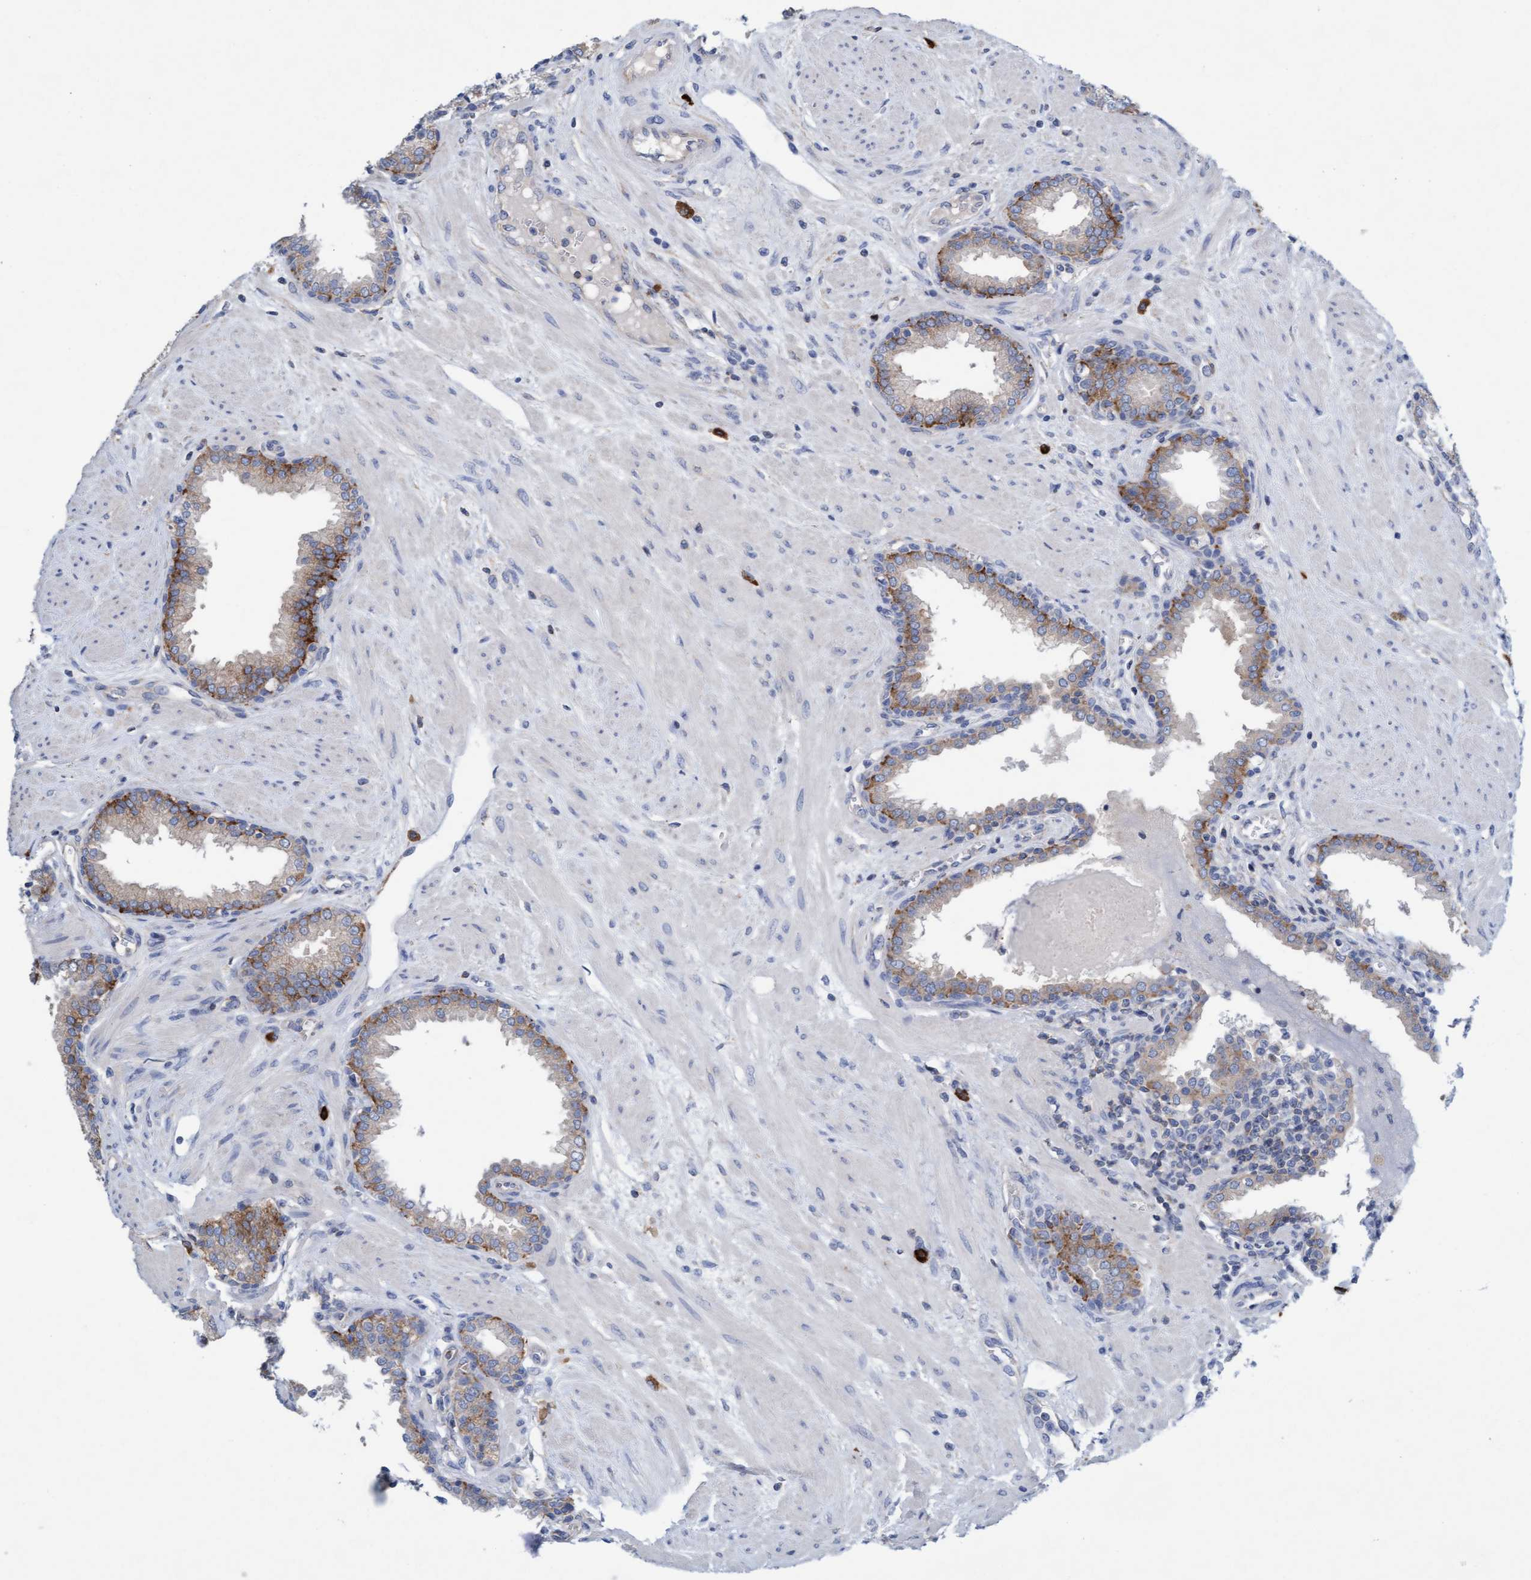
{"staining": {"intensity": "strong", "quantity": "<25%", "location": "cytoplasmic/membranous"}, "tissue": "prostate", "cell_type": "Glandular cells", "image_type": "normal", "snomed": [{"axis": "morphology", "description": "Normal tissue, NOS"}, {"axis": "topography", "description": "Prostate"}], "caption": "Protein staining exhibits strong cytoplasmic/membranous expression in about <25% of glandular cells in normal prostate.", "gene": "SIGIRR", "patient": {"sex": "male", "age": 51}}